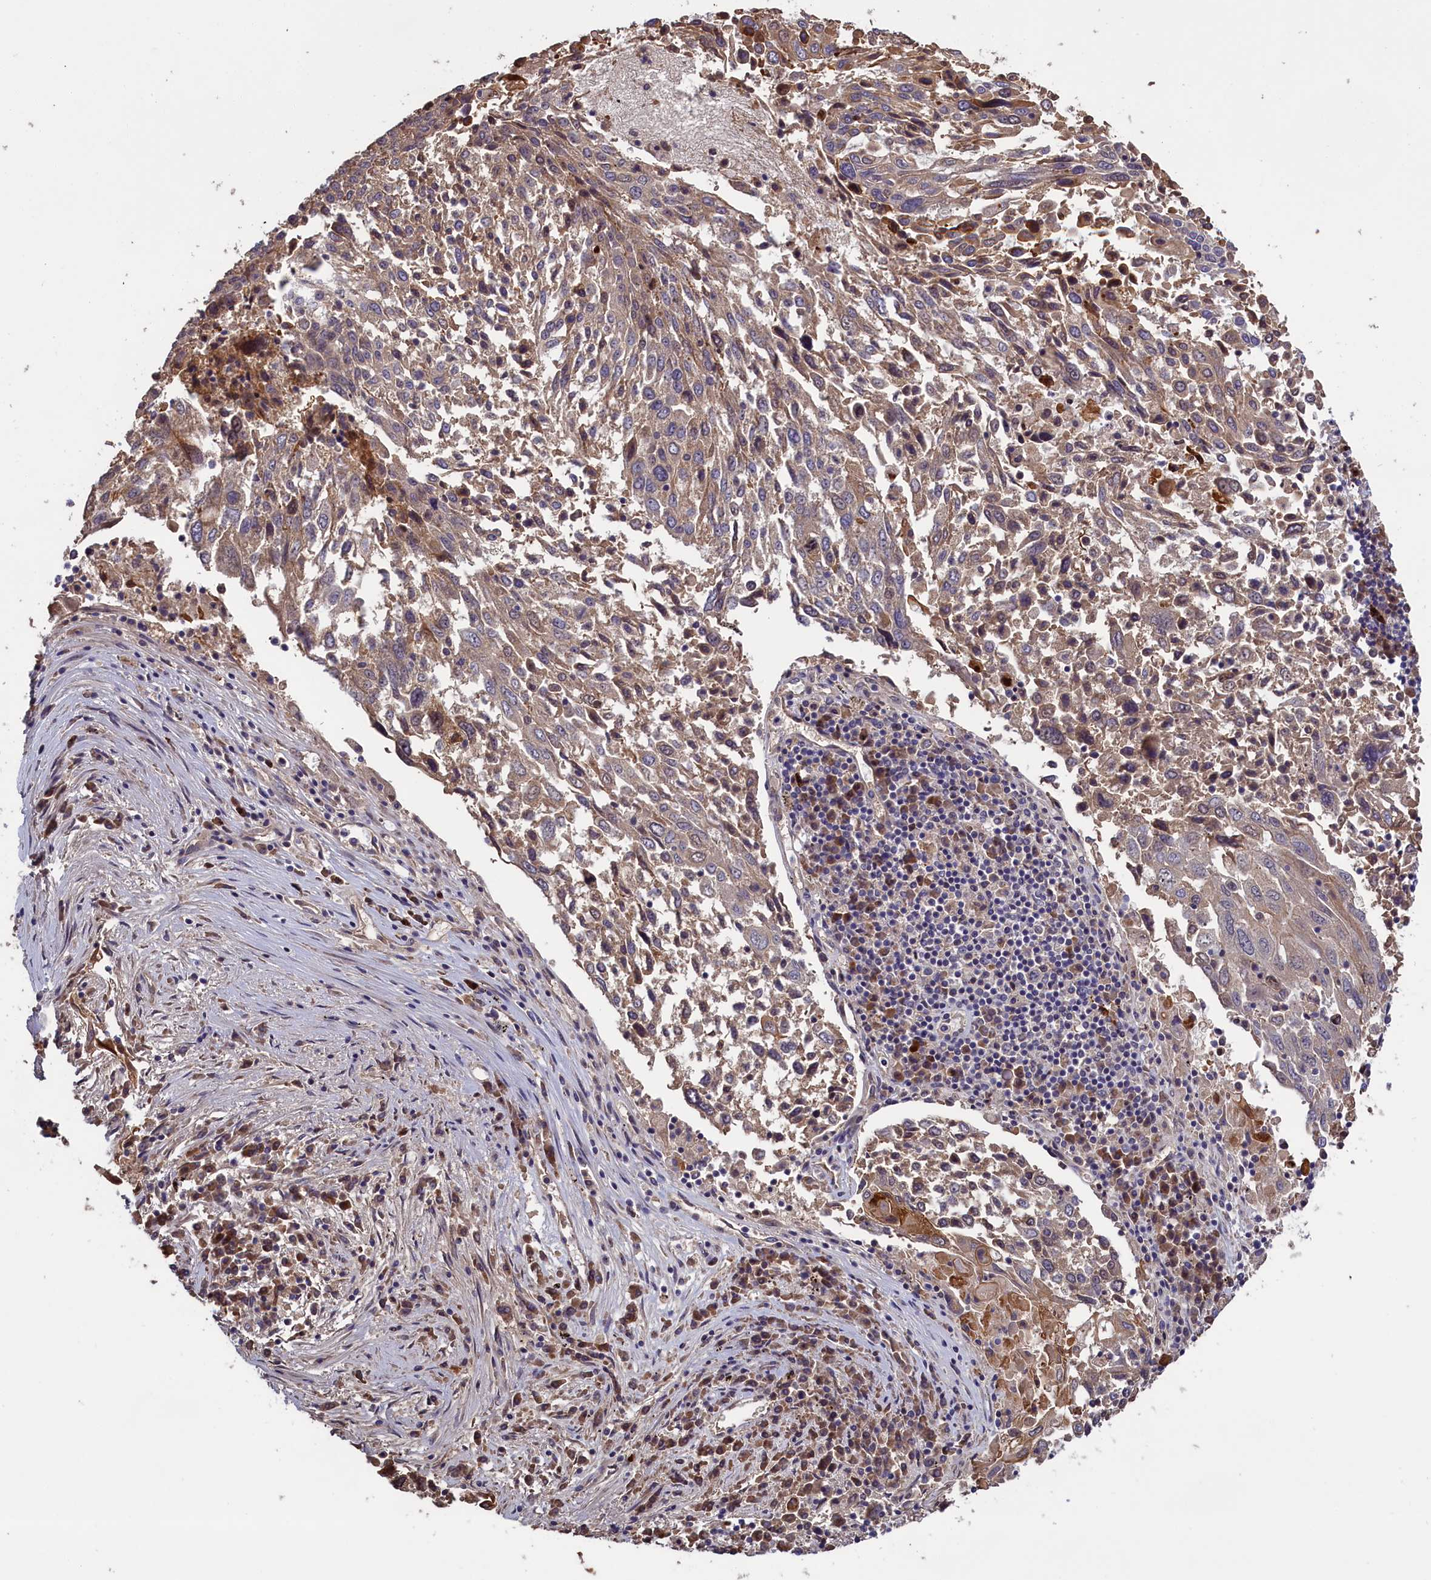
{"staining": {"intensity": "moderate", "quantity": ">75%", "location": "cytoplasmic/membranous"}, "tissue": "lung cancer", "cell_type": "Tumor cells", "image_type": "cancer", "snomed": [{"axis": "morphology", "description": "Squamous cell carcinoma, NOS"}, {"axis": "topography", "description": "Lung"}], "caption": "Approximately >75% of tumor cells in squamous cell carcinoma (lung) reveal moderate cytoplasmic/membranous protein positivity as visualized by brown immunohistochemical staining.", "gene": "DENND1B", "patient": {"sex": "male", "age": 65}}